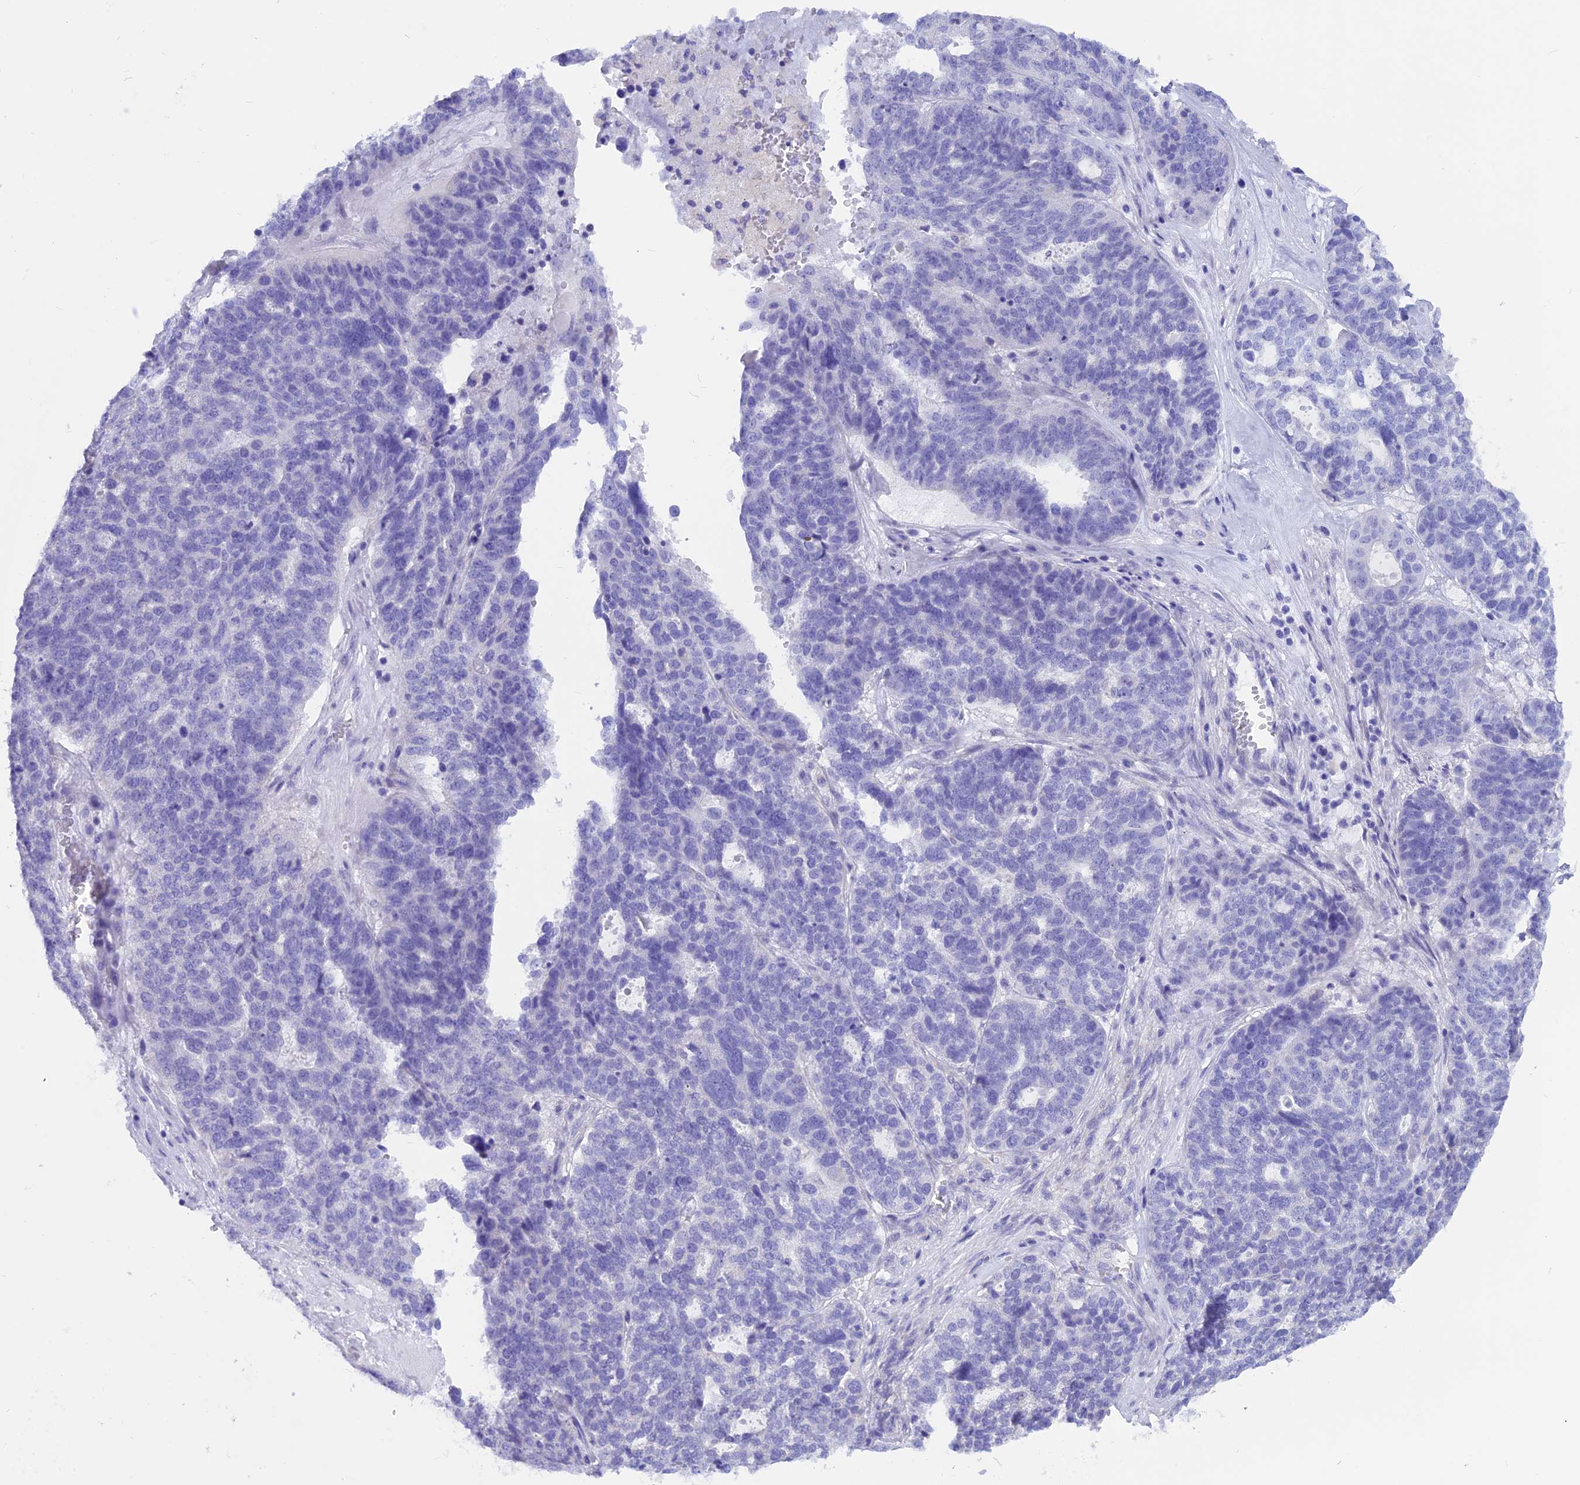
{"staining": {"intensity": "negative", "quantity": "none", "location": "none"}, "tissue": "ovarian cancer", "cell_type": "Tumor cells", "image_type": "cancer", "snomed": [{"axis": "morphology", "description": "Cystadenocarcinoma, serous, NOS"}, {"axis": "topography", "description": "Ovary"}], "caption": "Serous cystadenocarcinoma (ovarian) was stained to show a protein in brown. There is no significant expression in tumor cells.", "gene": "GNGT2", "patient": {"sex": "female", "age": 59}}